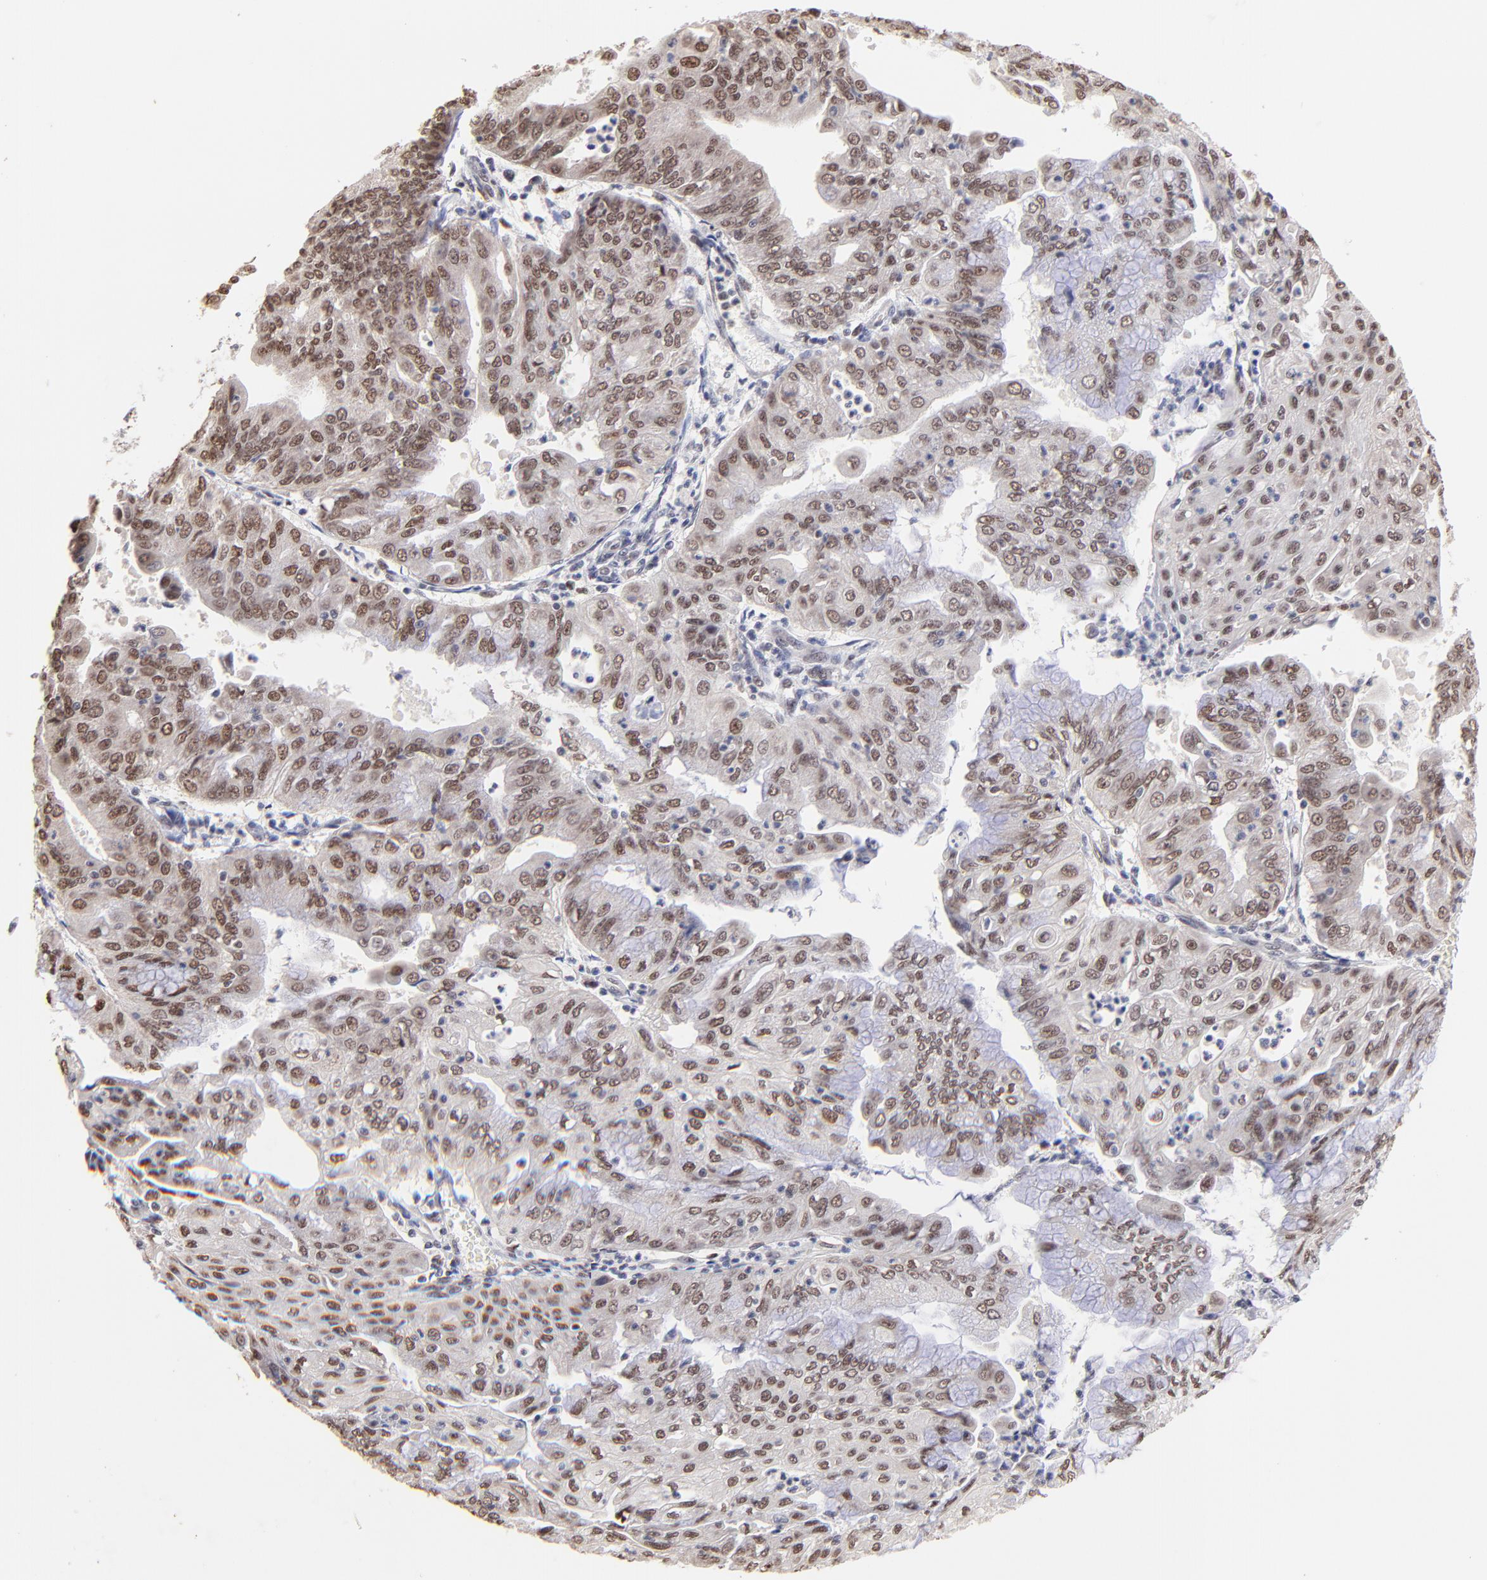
{"staining": {"intensity": "weak", "quantity": ">75%", "location": "cytoplasmic/membranous,nuclear"}, "tissue": "endometrial cancer", "cell_type": "Tumor cells", "image_type": "cancer", "snomed": [{"axis": "morphology", "description": "Adenocarcinoma, NOS"}, {"axis": "topography", "description": "Endometrium"}], "caption": "DAB (3,3'-diaminobenzidine) immunohistochemical staining of human adenocarcinoma (endometrial) demonstrates weak cytoplasmic/membranous and nuclear protein expression in approximately >75% of tumor cells. Immunohistochemistry stains the protein of interest in brown and the nuclei are stained blue.", "gene": "ZNF670", "patient": {"sex": "female", "age": 79}}